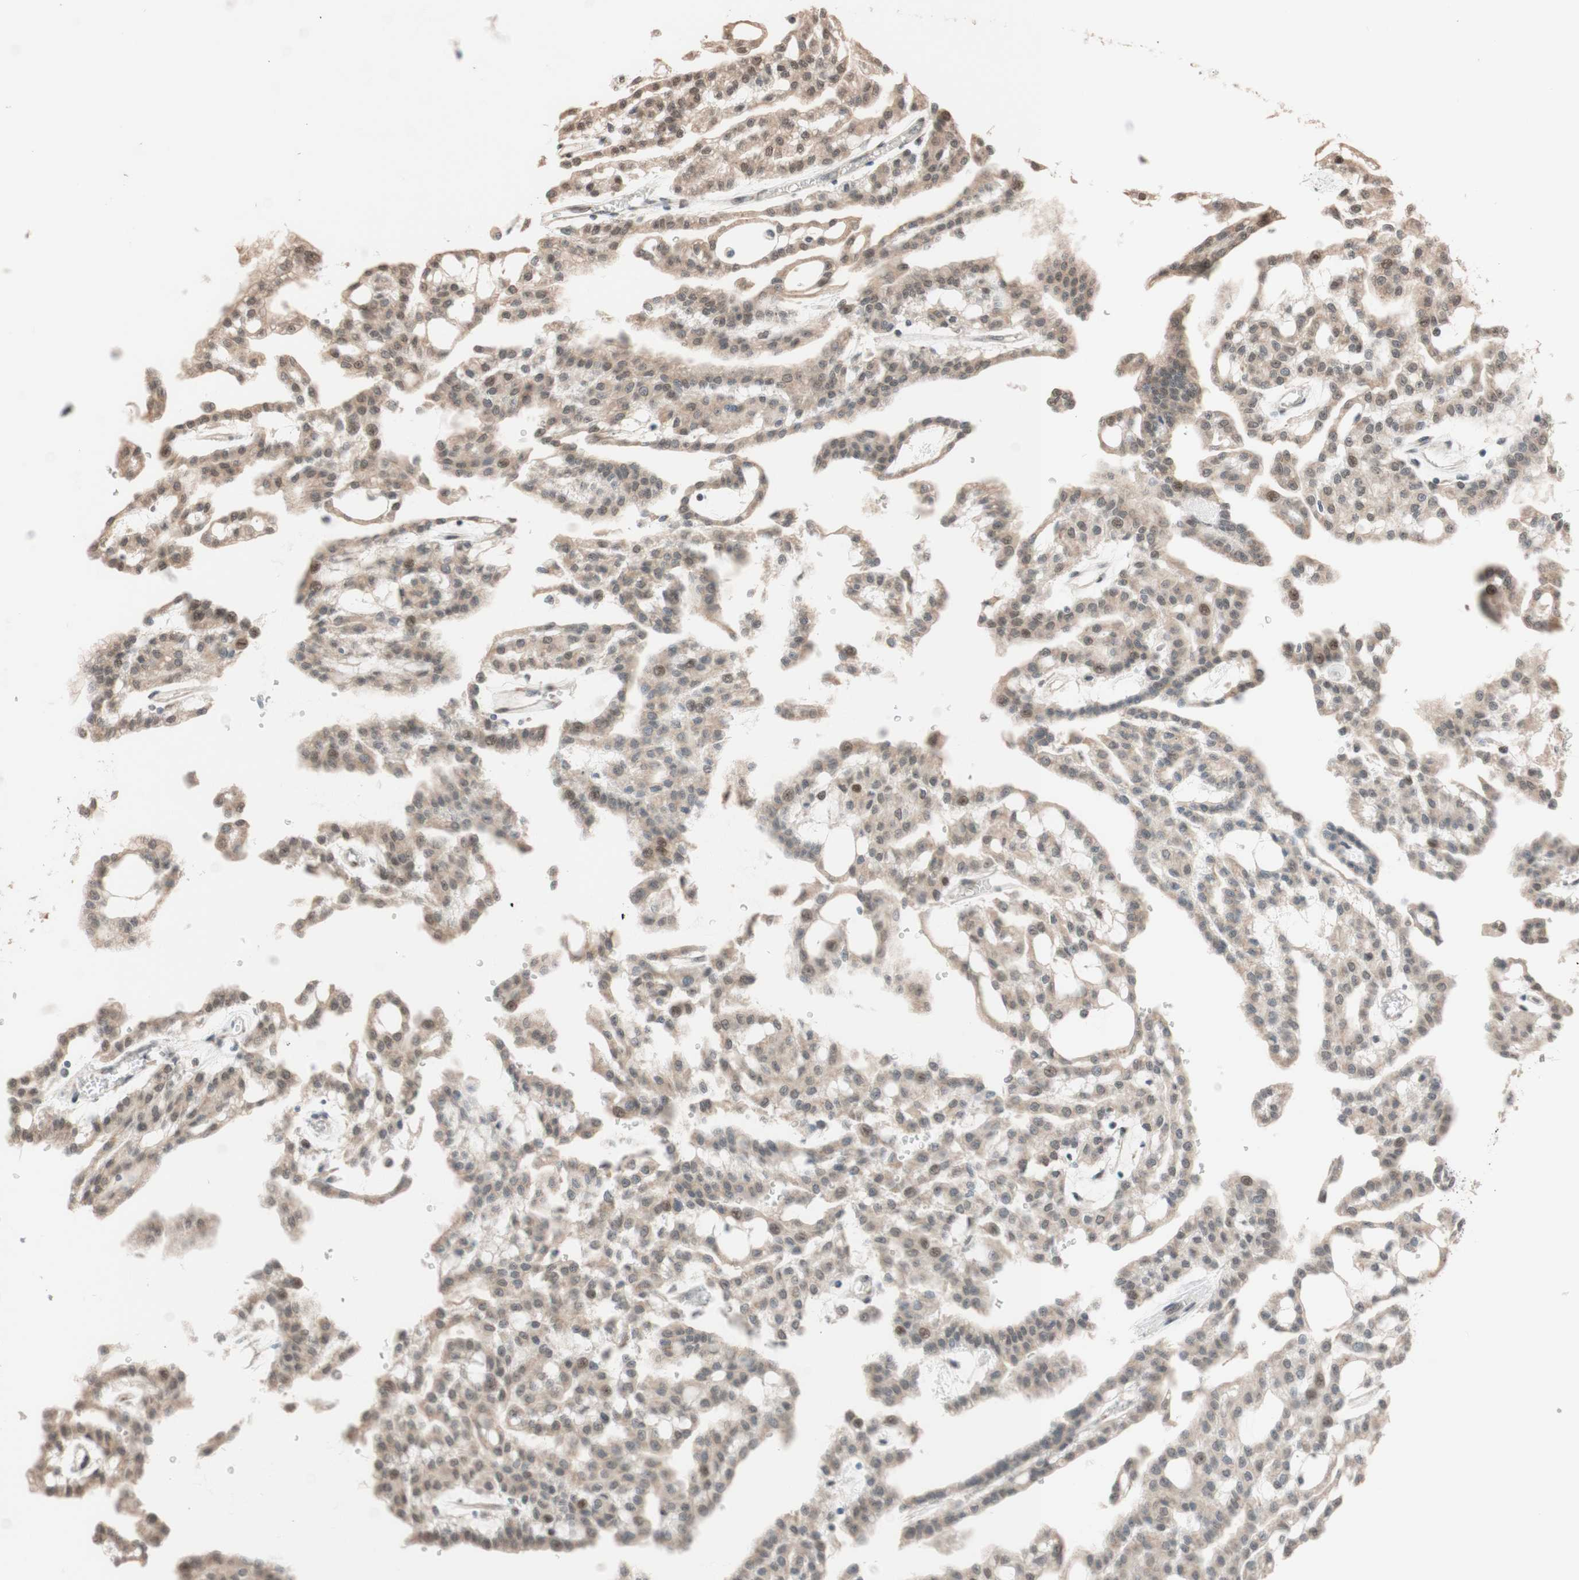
{"staining": {"intensity": "negative", "quantity": "none", "location": "none"}, "tissue": "renal cancer", "cell_type": "Tumor cells", "image_type": "cancer", "snomed": [{"axis": "morphology", "description": "Adenocarcinoma, NOS"}, {"axis": "topography", "description": "Kidney"}], "caption": "Immunohistochemical staining of human renal cancer shows no significant positivity in tumor cells. The staining was performed using DAB (3,3'-diaminobenzidine) to visualize the protein expression in brown, while the nuclei were stained in blue with hematoxylin (Magnification: 20x).", "gene": "CCNC", "patient": {"sex": "male", "age": 63}}